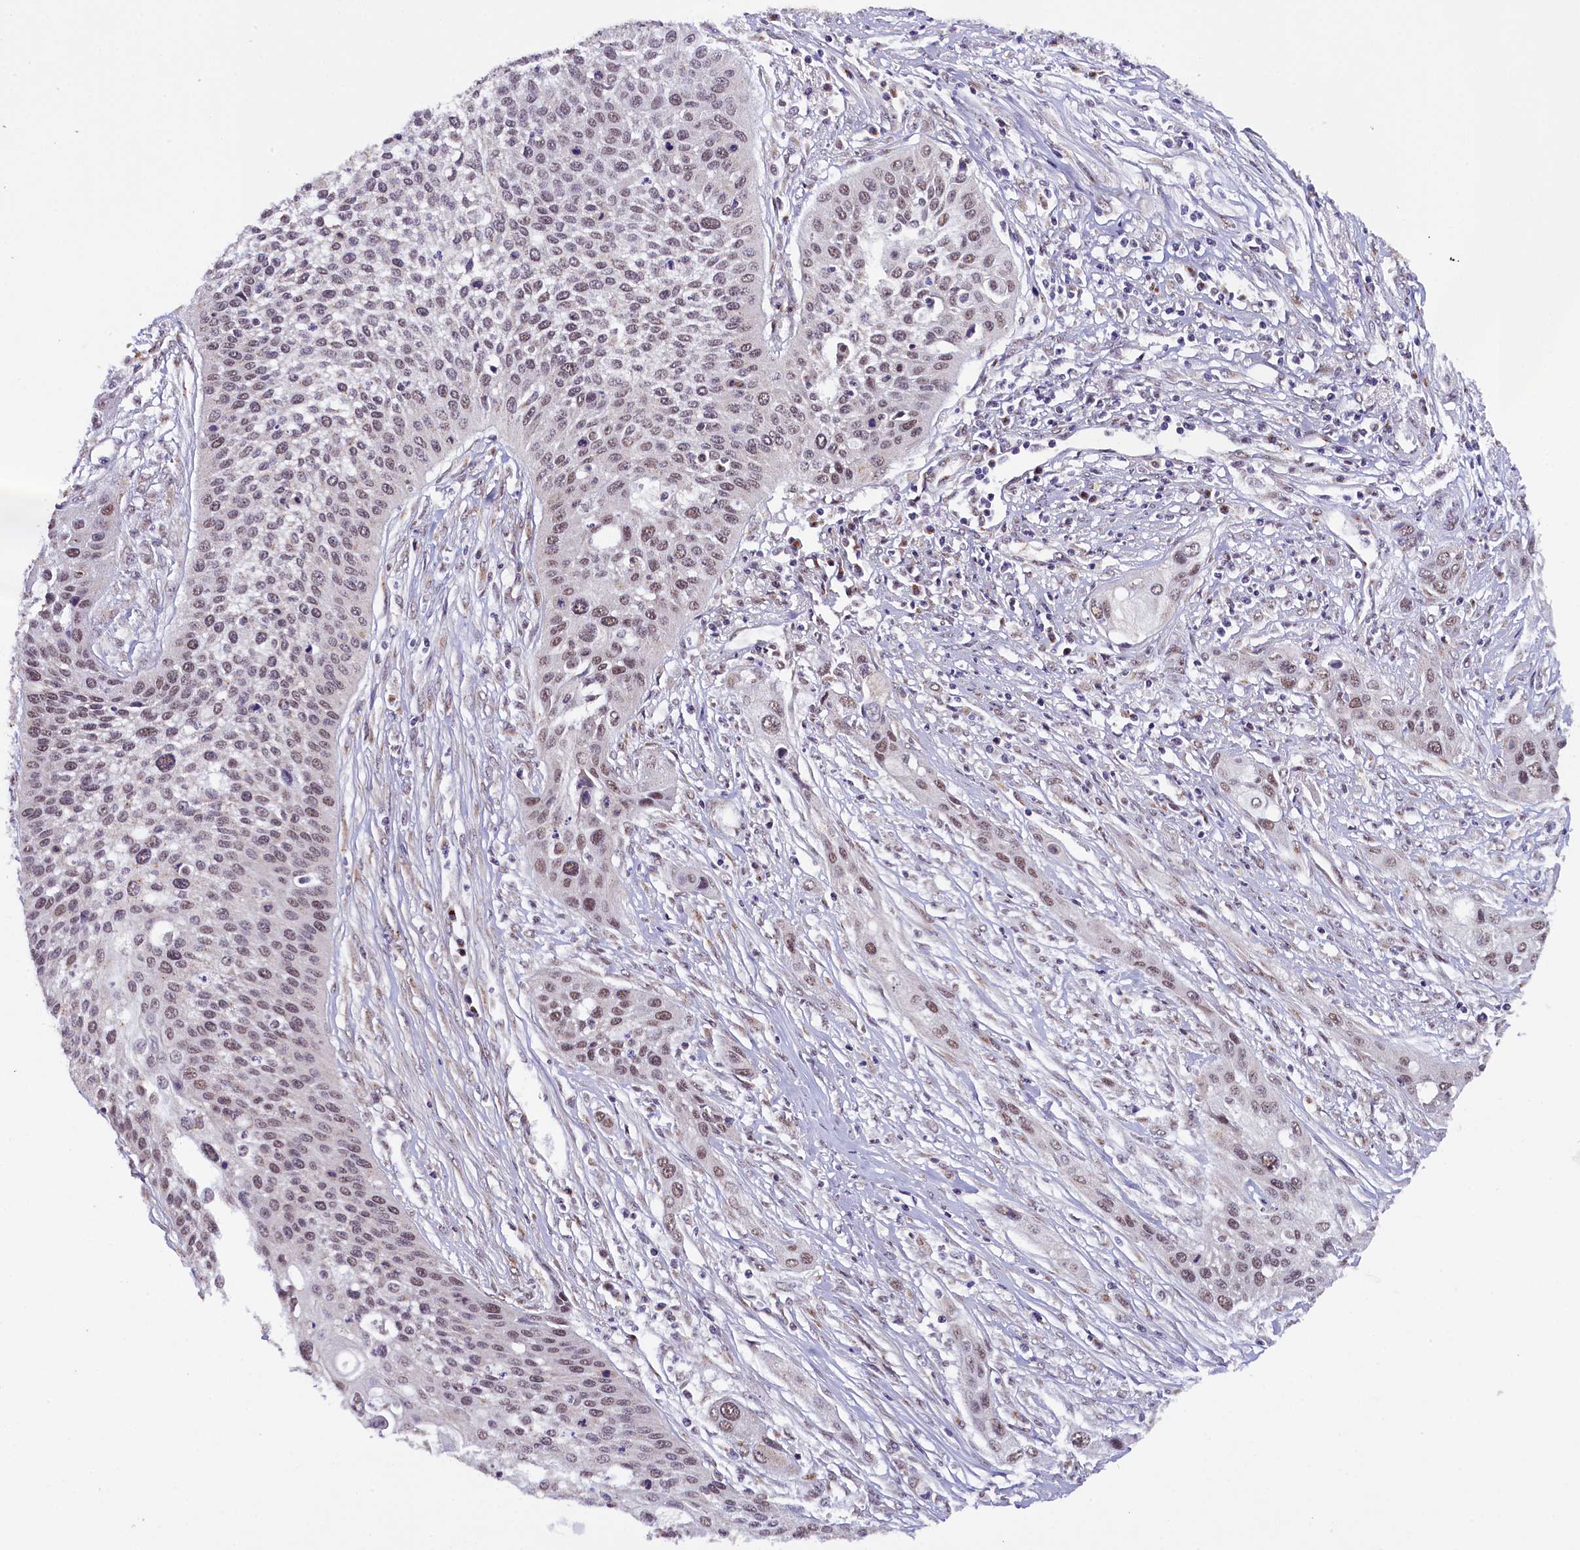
{"staining": {"intensity": "moderate", "quantity": "25%-75%", "location": "nuclear"}, "tissue": "cervical cancer", "cell_type": "Tumor cells", "image_type": "cancer", "snomed": [{"axis": "morphology", "description": "Squamous cell carcinoma, NOS"}, {"axis": "topography", "description": "Cervix"}], "caption": "The photomicrograph exhibits staining of squamous cell carcinoma (cervical), revealing moderate nuclear protein expression (brown color) within tumor cells.", "gene": "NCBP1", "patient": {"sex": "female", "age": 34}}